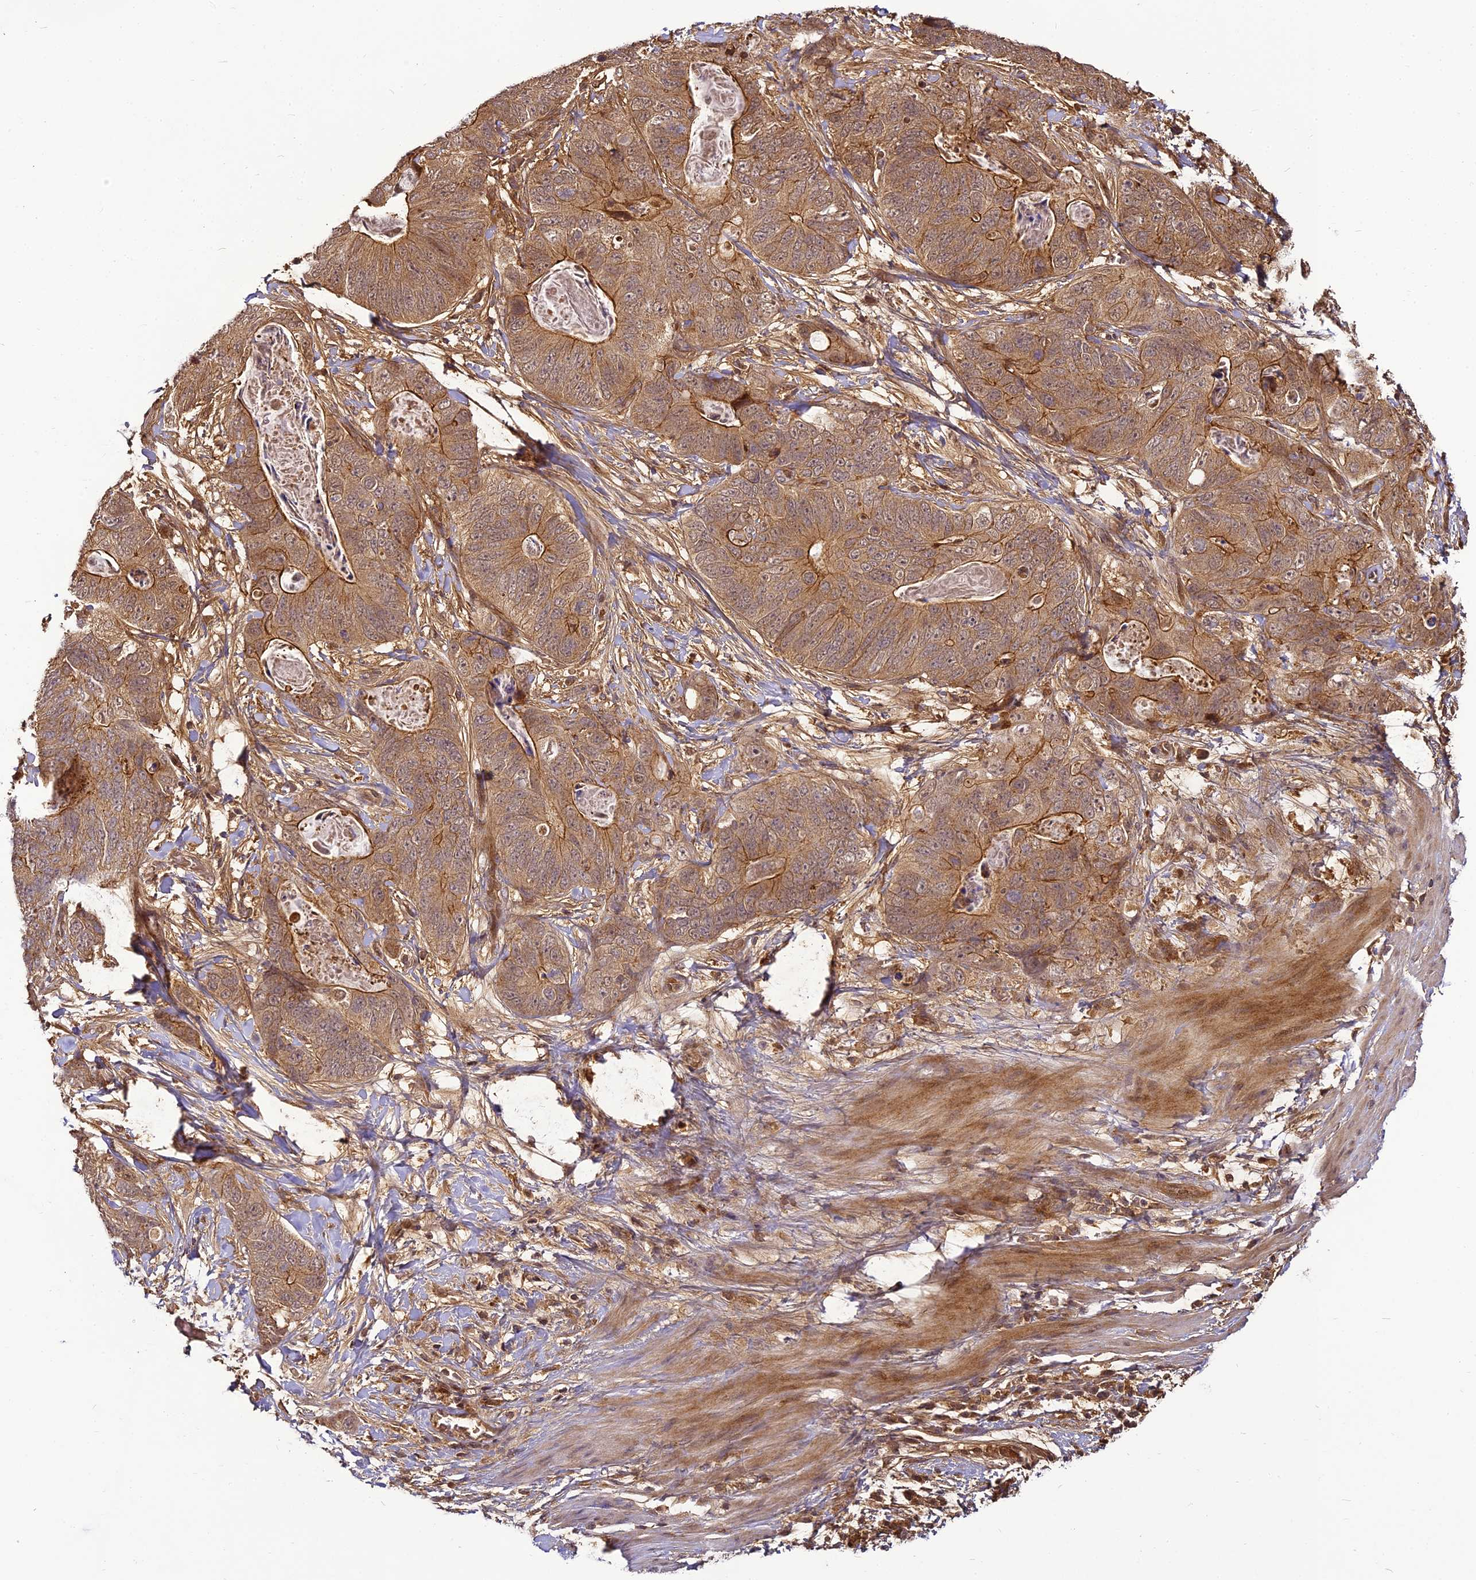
{"staining": {"intensity": "moderate", "quantity": ">75%", "location": "cytoplasmic/membranous"}, "tissue": "stomach cancer", "cell_type": "Tumor cells", "image_type": "cancer", "snomed": [{"axis": "morphology", "description": "Adenocarcinoma, NOS"}, {"axis": "topography", "description": "Stomach"}], "caption": "Stomach cancer stained with DAB immunohistochemistry displays medium levels of moderate cytoplasmic/membranous expression in approximately >75% of tumor cells.", "gene": "BCDIN3D", "patient": {"sex": "female", "age": 89}}